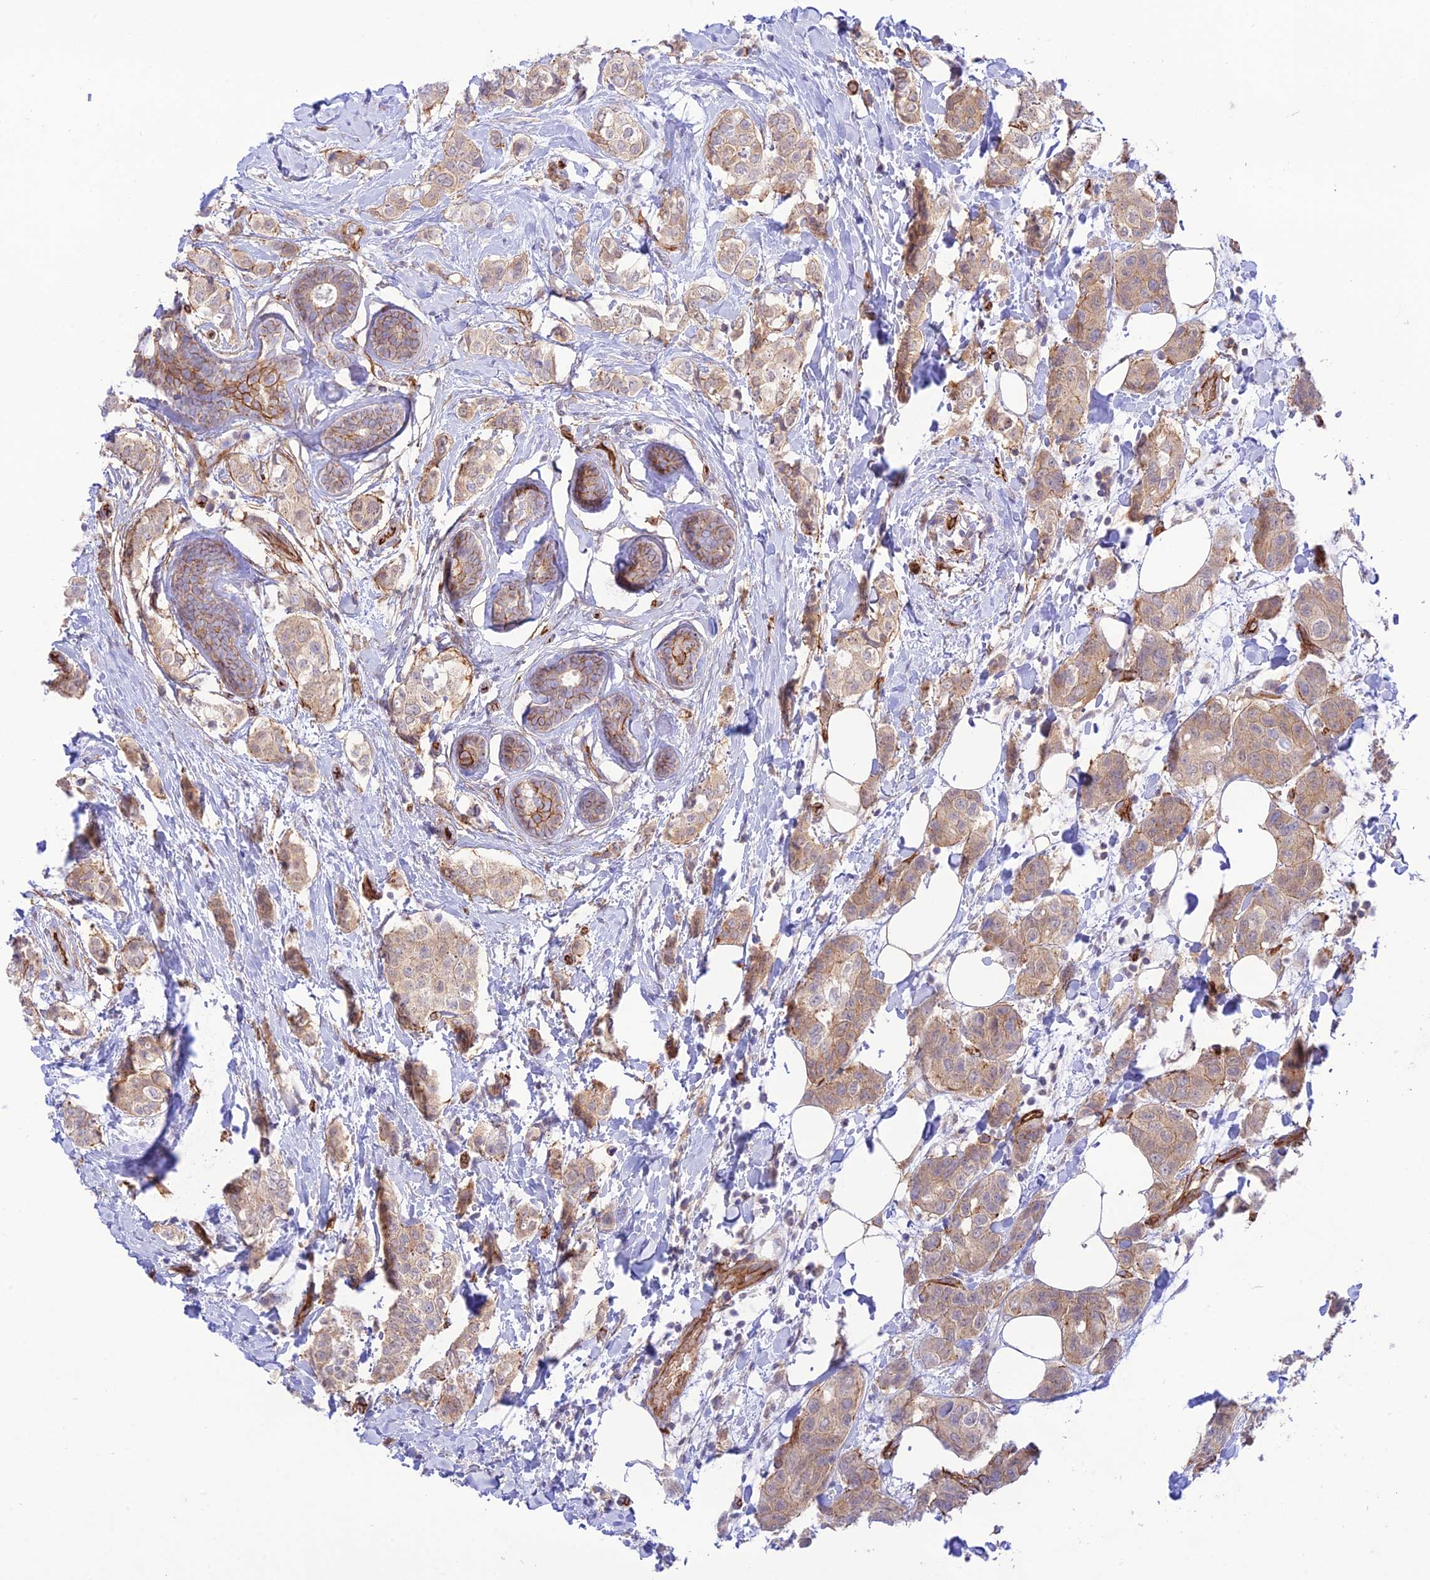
{"staining": {"intensity": "weak", "quantity": ">75%", "location": "cytoplasmic/membranous"}, "tissue": "breast cancer", "cell_type": "Tumor cells", "image_type": "cancer", "snomed": [{"axis": "morphology", "description": "Lobular carcinoma"}, {"axis": "topography", "description": "Breast"}], "caption": "Lobular carcinoma (breast) was stained to show a protein in brown. There is low levels of weak cytoplasmic/membranous positivity in approximately >75% of tumor cells.", "gene": "YPEL5", "patient": {"sex": "female", "age": 51}}